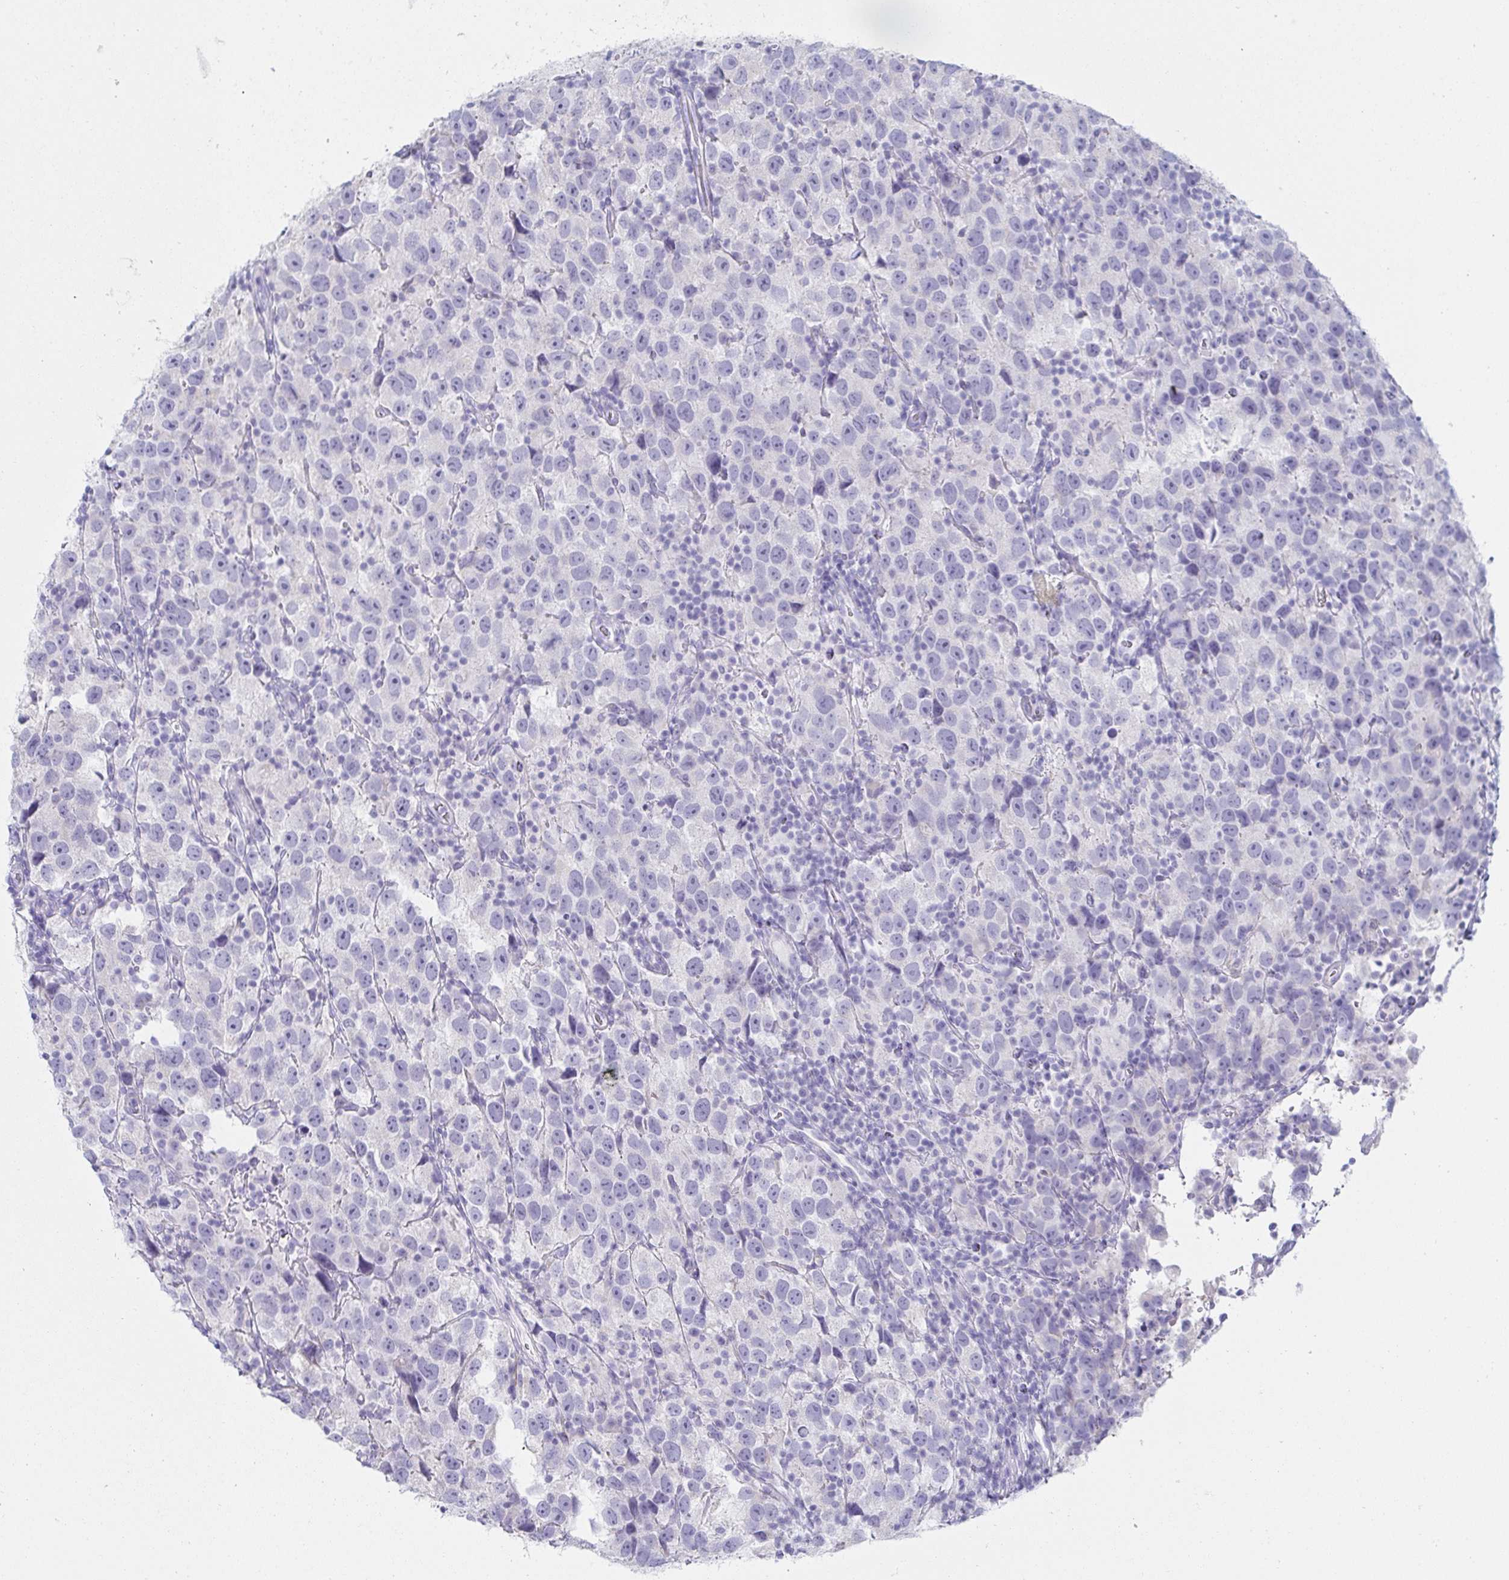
{"staining": {"intensity": "negative", "quantity": "none", "location": "none"}, "tissue": "testis cancer", "cell_type": "Tumor cells", "image_type": "cancer", "snomed": [{"axis": "morphology", "description": "Seminoma, NOS"}, {"axis": "topography", "description": "Testis"}], "caption": "Immunohistochemistry photomicrograph of human testis cancer stained for a protein (brown), which demonstrates no expression in tumor cells. (Brightfield microscopy of DAB (3,3'-diaminobenzidine) immunohistochemistry (IHC) at high magnification).", "gene": "PRR27", "patient": {"sex": "male", "age": 26}}